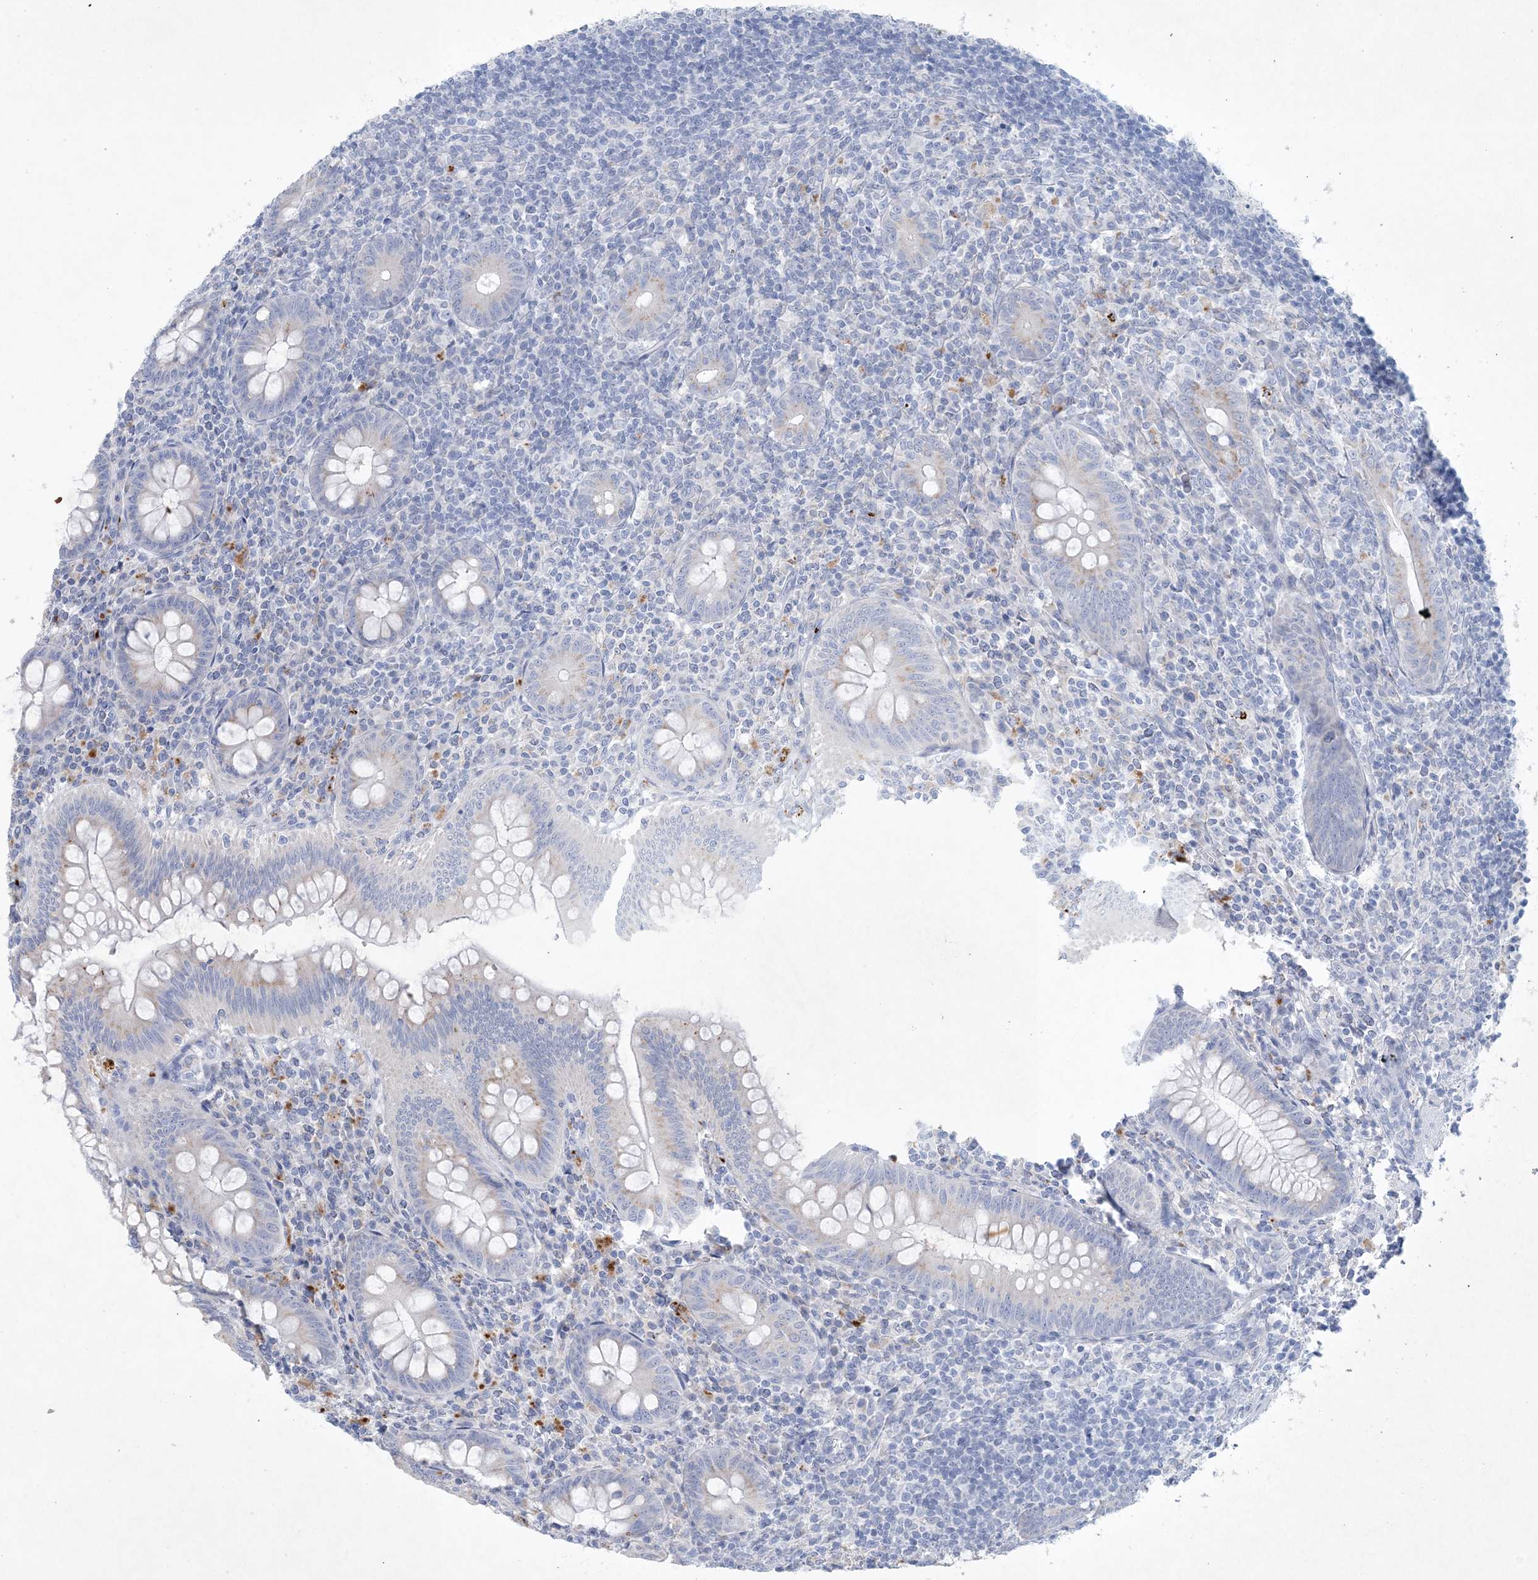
{"staining": {"intensity": "negative", "quantity": "none", "location": "none"}, "tissue": "appendix", "cell_type": "Glandular cells", "image_type": "normal", "snomed": [{"axis": "morphology", "description": "Normal tissue, NOS"}, {"axis": "topography", "description": "Appendix"}], "caption": "DAB immunohistochemical staining of normal human appendix exhibits no significant staining in glandular cells.", "gene": "GABRG1", "patient": {"sex": "male", "age": 14}}